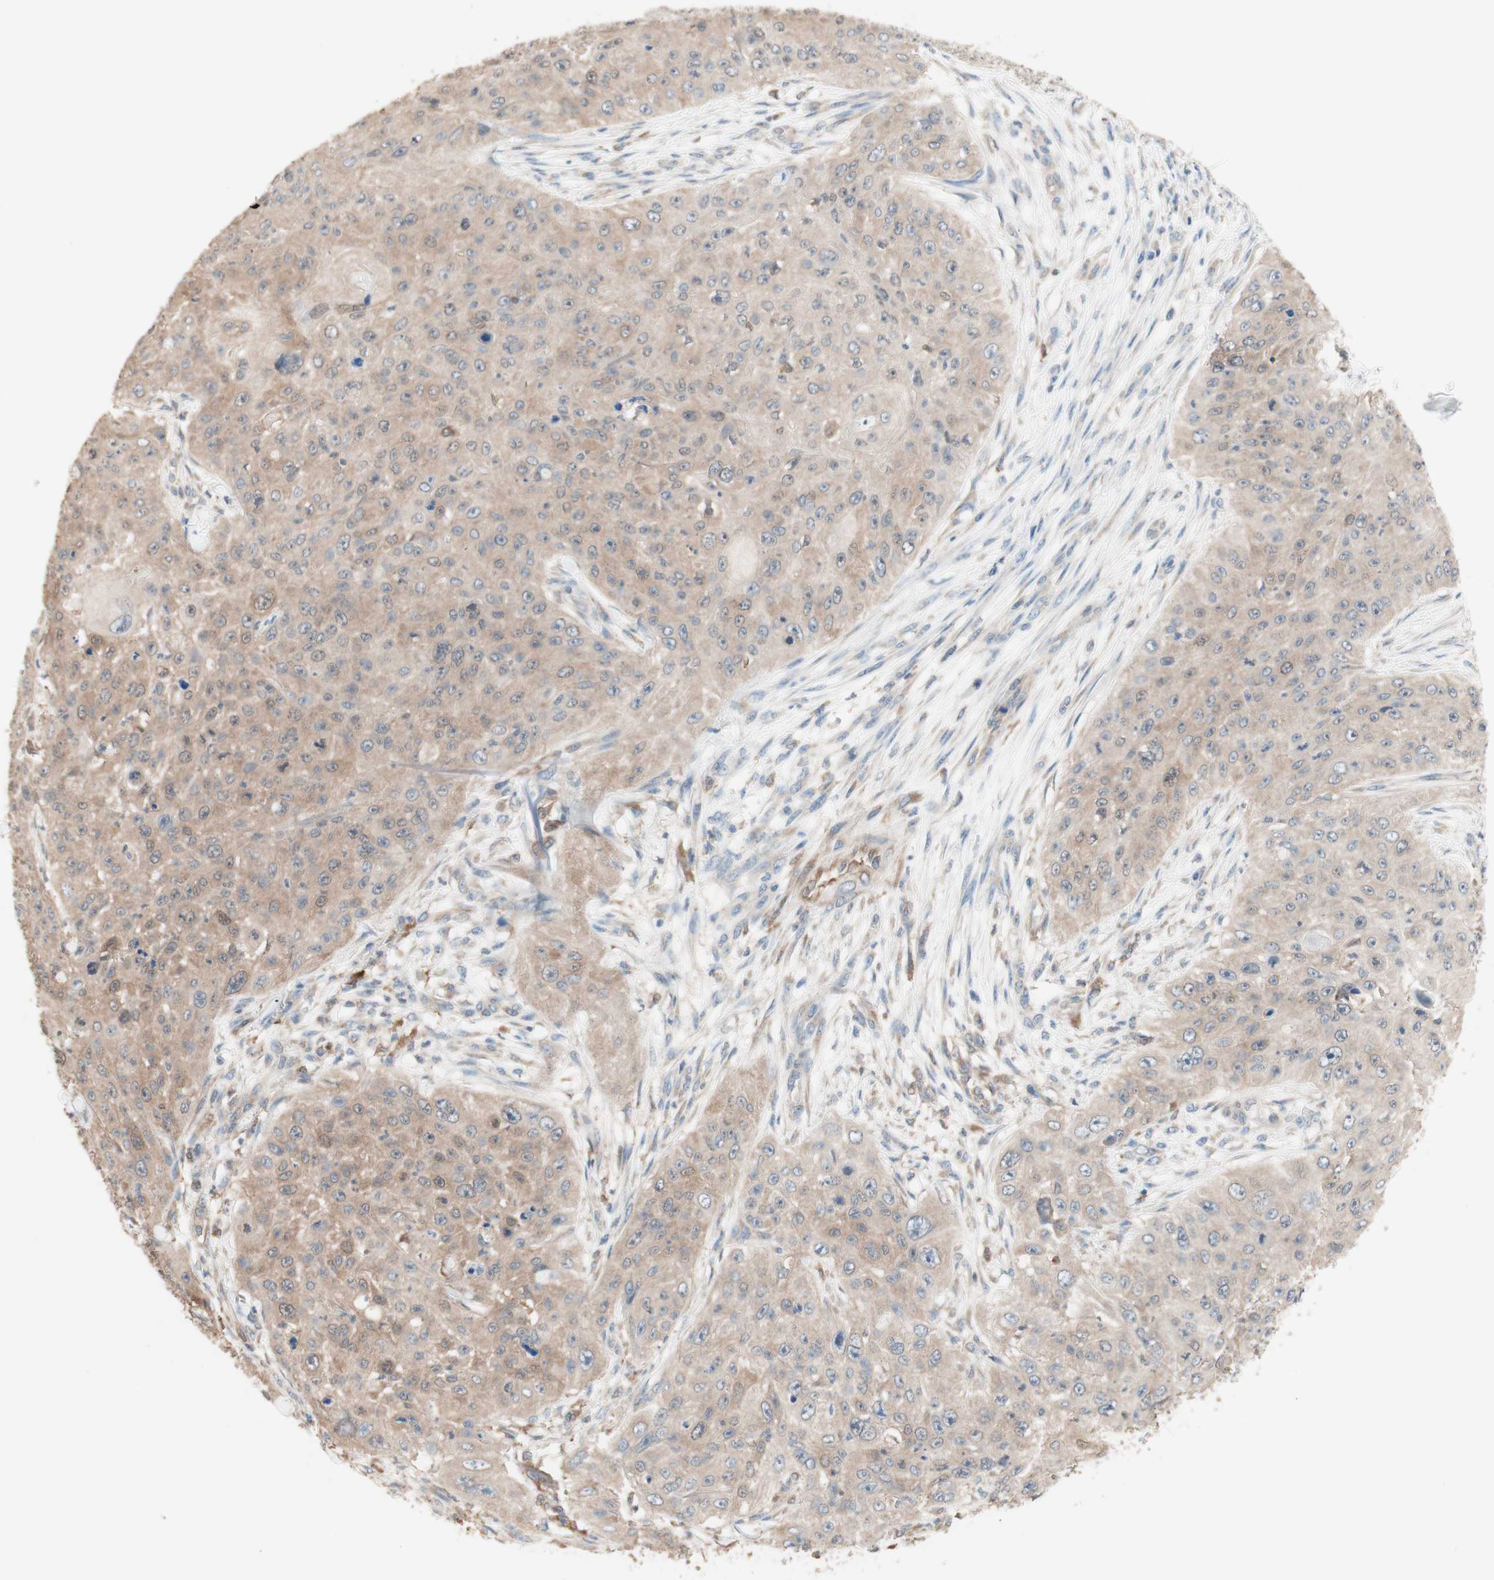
{"staining": {"intensity": "weak", "quantity": ">75%", "location": "cytoplasmic/membranous"}, "tissue": "skin cancer", "cell_type": "Tumor cells", "image_type": "cancer", "snomed": [{"axis": "morphology", "description": "Squamous cell carcinoma, NOS"}, {"axis": "topography", "description": "Skin"}], "caption": "Tumor cells reveal low levels of weak cytoplasmic/membranous staining in approximately >75% of cells in human skin squamous cell carcinoma.", "gene": "COMT", "patient": {"sex": "female", "age": 80}}